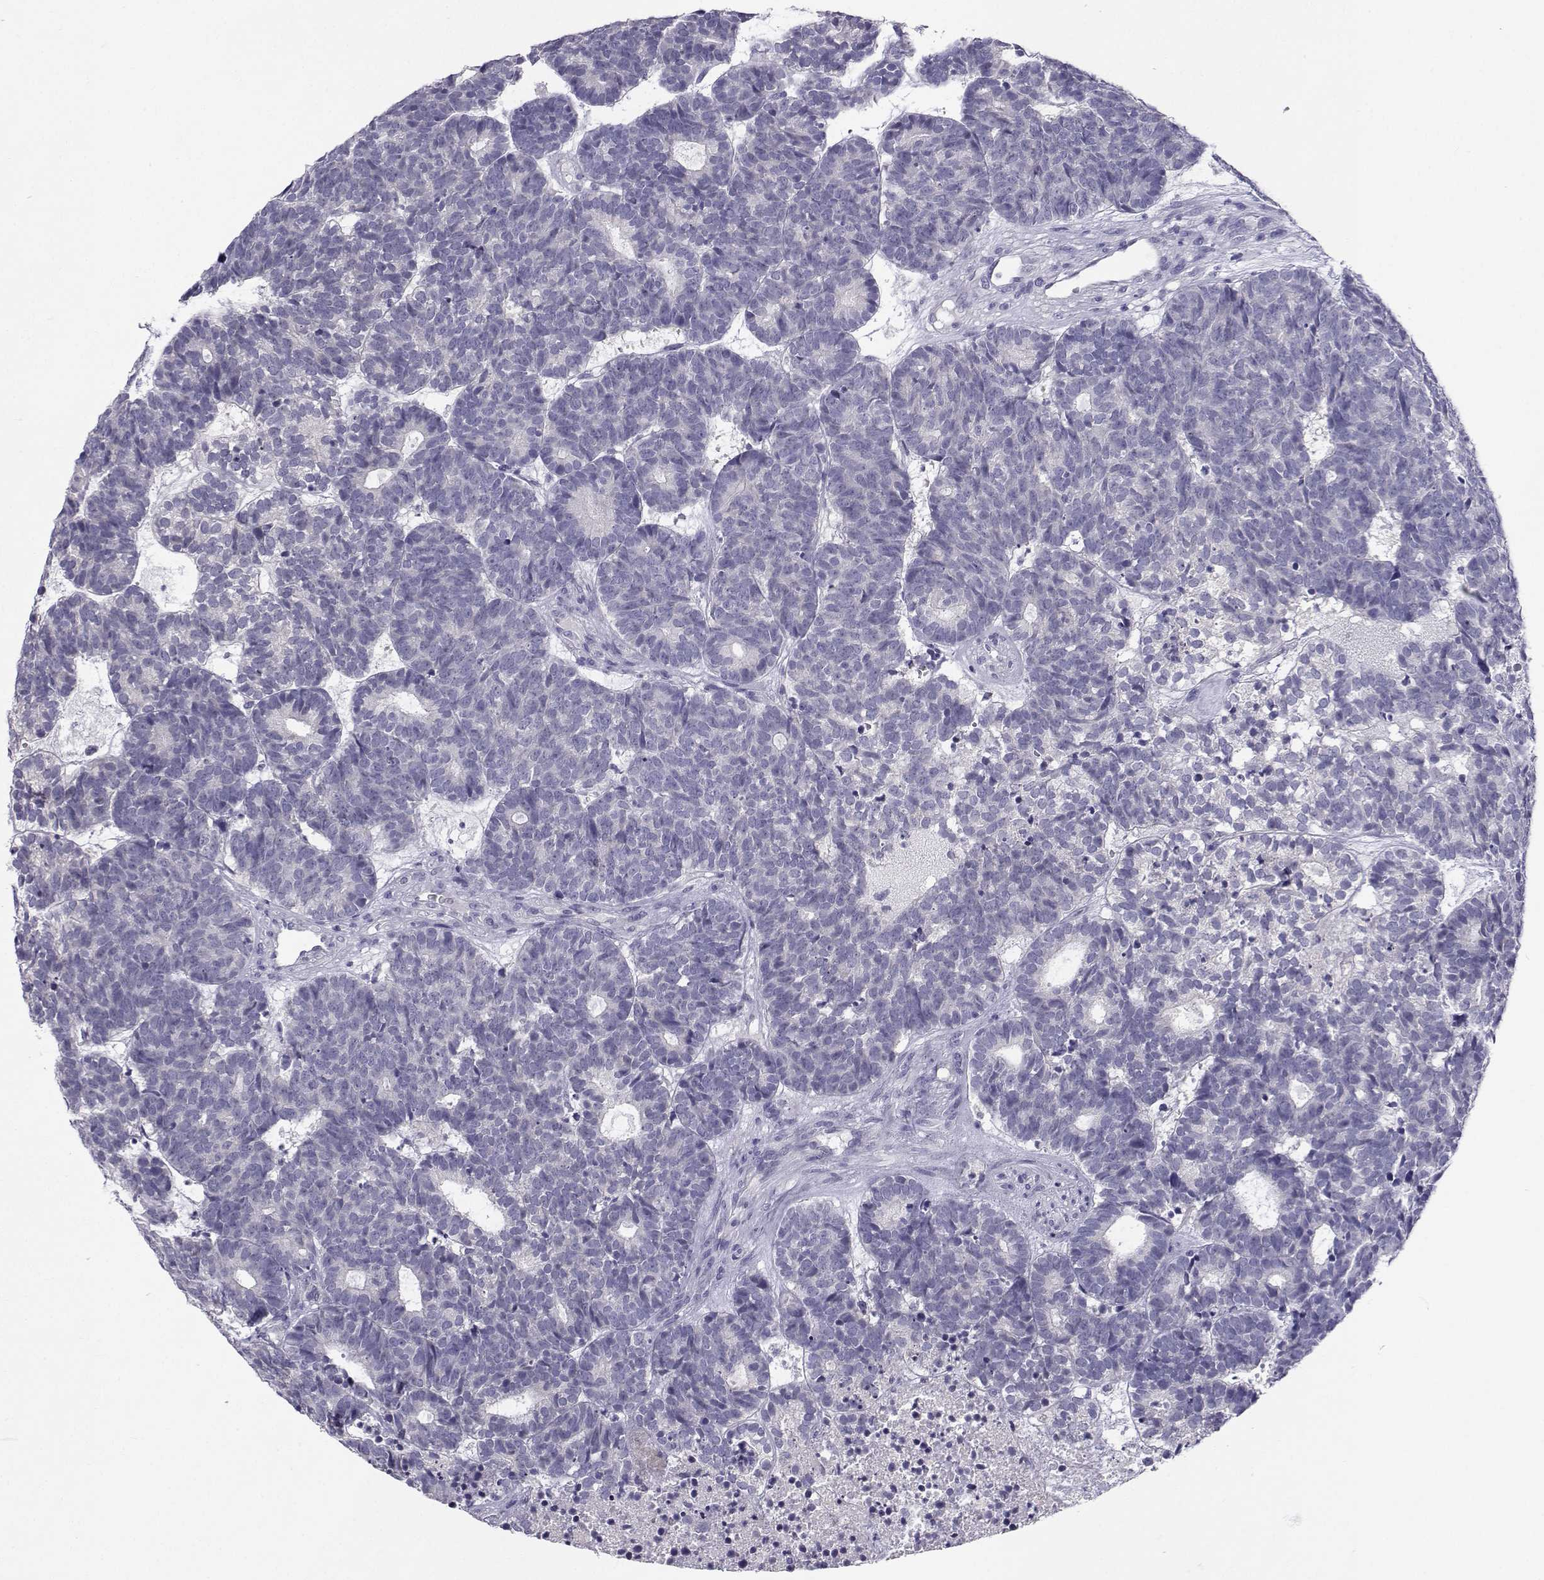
{"staining": {"intensity": "negative", "quantity": "none", "location": "none"}, "tissue": "head and neck cancer", "cell_type": "Tumor cells", "image_type": "cancer", "snomed": [{"axis": "morphology", "description": "Adenocarcinoma, NOS"}, {"axis": "topography", "description": "Head-Neck"}], "caption": "DAB (3,3'-diaminobenzidine) immunohistochemical staining of human head and neck adenocarcinoma shows no significant expression in tumor cells.", "gene": "SLC6A3", "patient": {"sex": "female", "age": 81}}